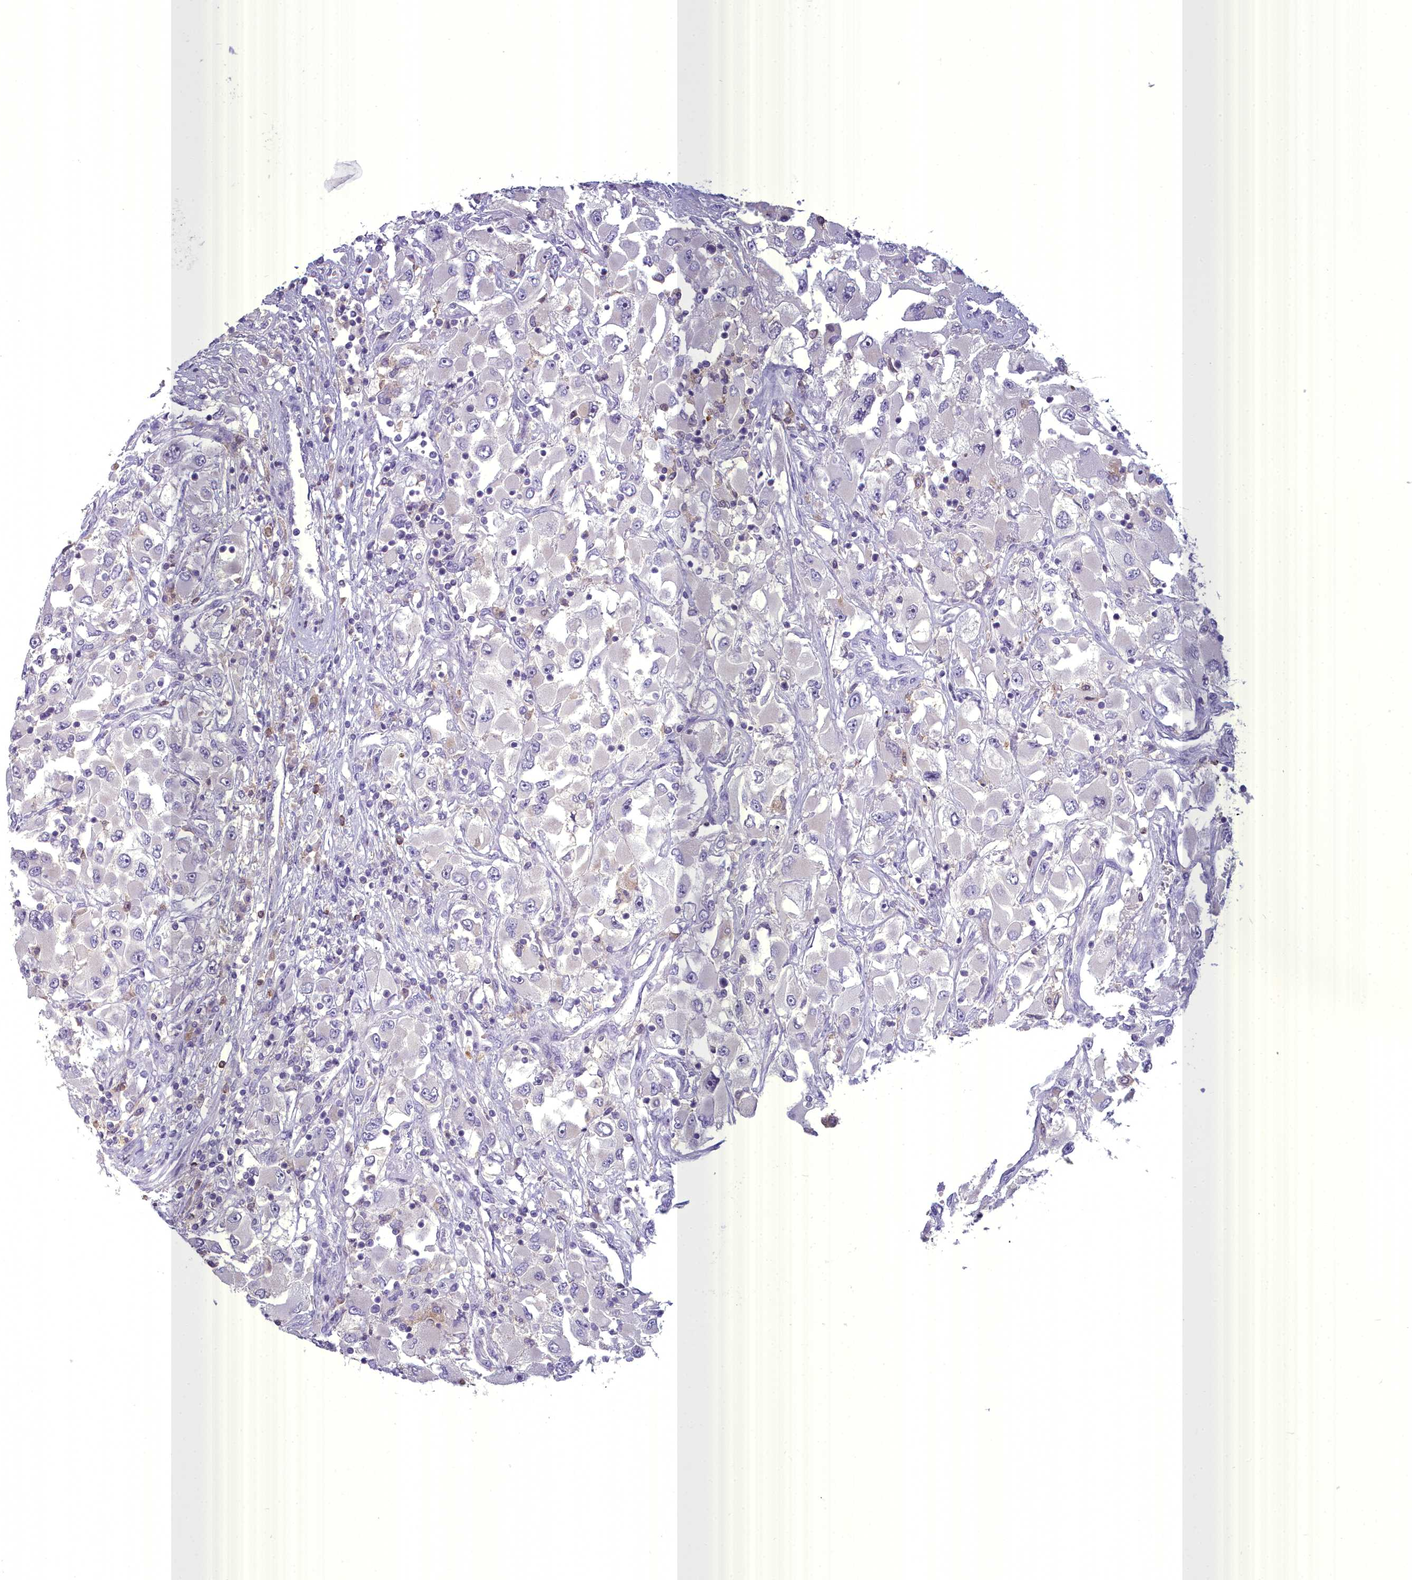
{"staining": {"intensity": "negative", "quantity": "none", "location": "none"}, "tissue": "renal cancer", "cell_type": "Tumor cells", "image_type": "cancer", "snomed": [{"axis": "morphology", "description": "Adenocarcinoma, NOS"}, {"axis": "topography", "description": "Kidney"}], "caption": "Tumor cells show no significant protein positivity in renal cancer.", "gene": "BLNK", "patient": {"sex": "female", "age": 52}}